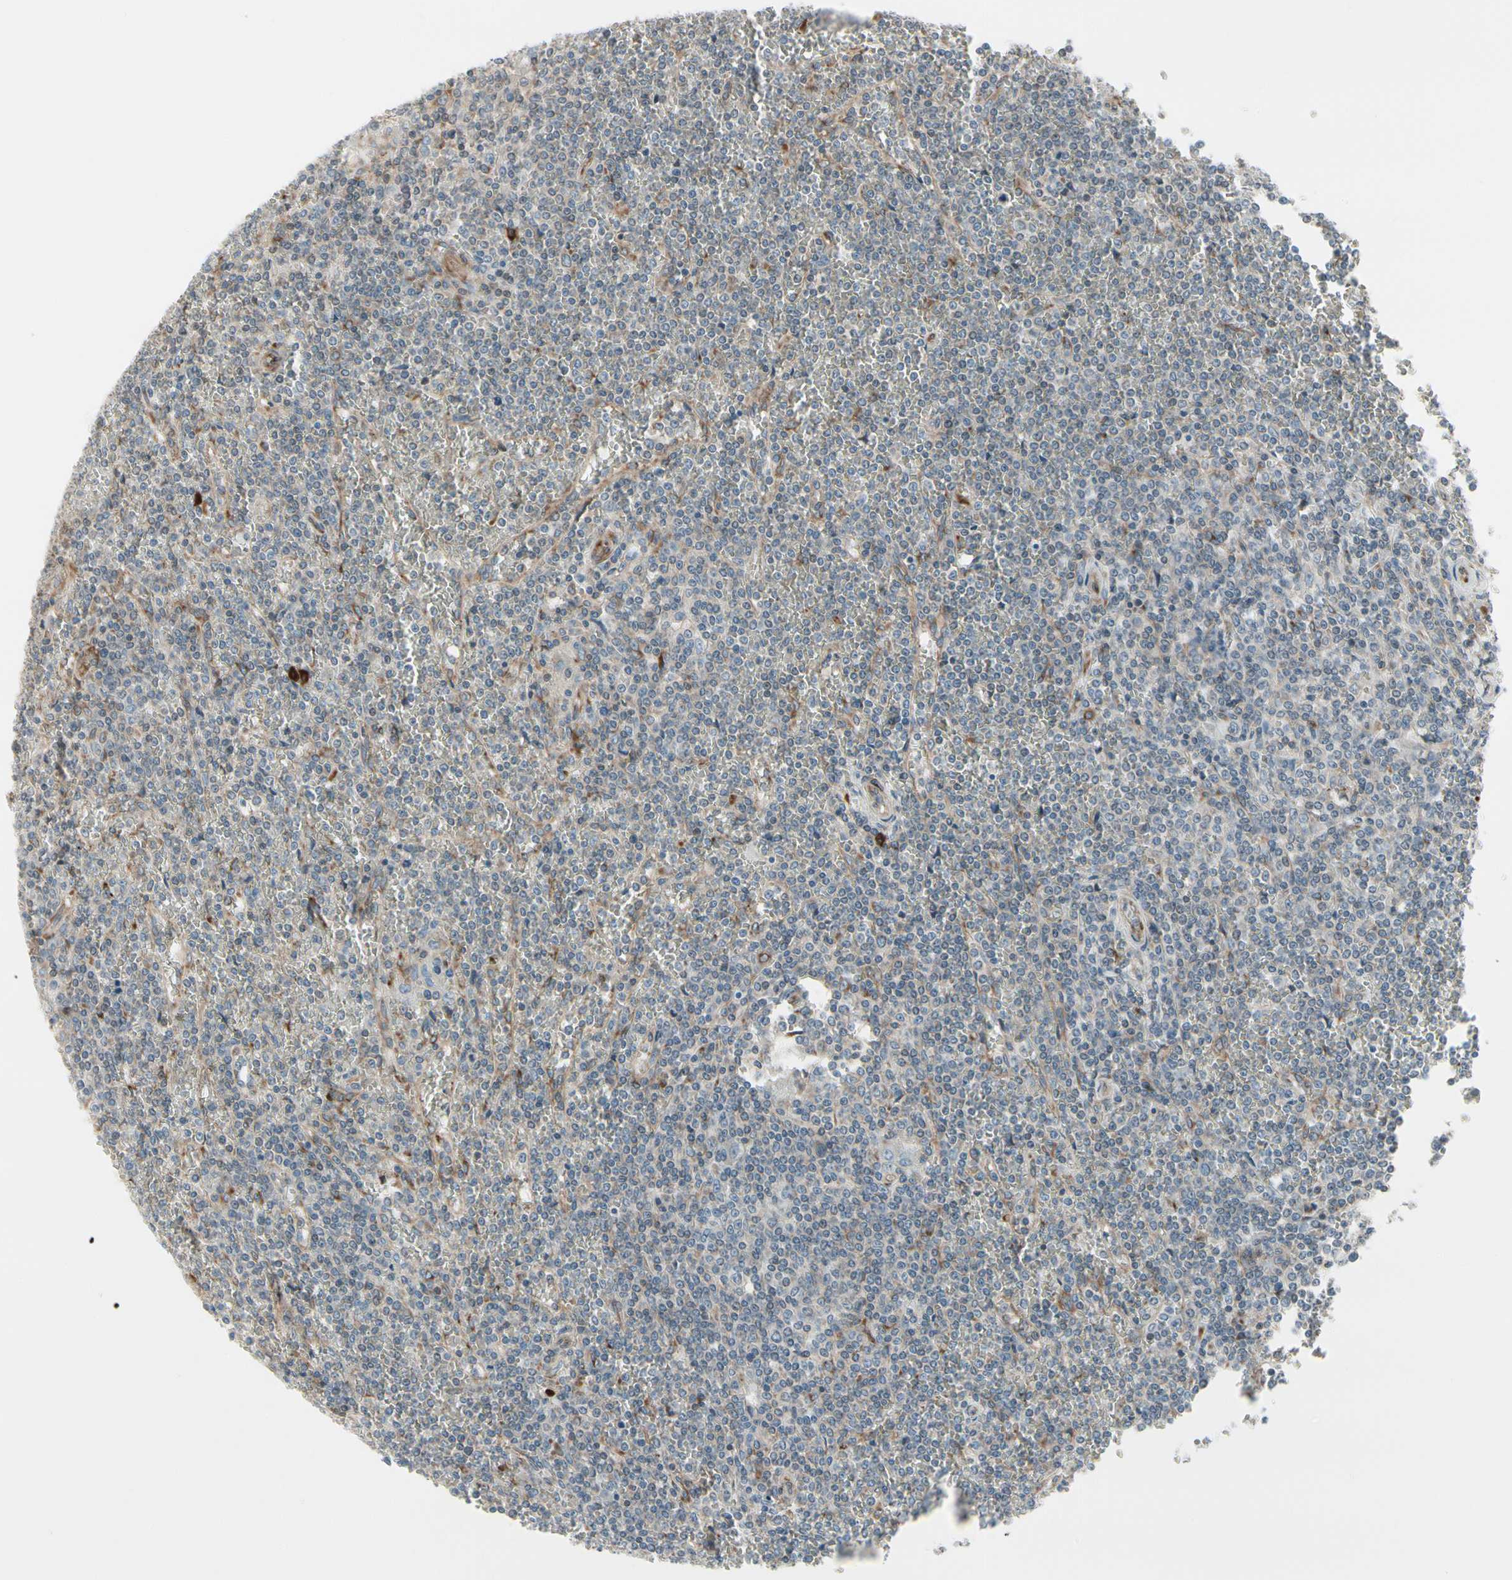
{"staining": {"intensity": "weak", "quantity": ">75%", "location": "cytoplasmic/membranous"}, "tissue": "lymphoma", "cell_type": "Tumor cells", "image_type": "cancer", "snomed": [{"axis": "morphology", "description": "Malignant lymphoma, non-Hodgkin's type, Low grade"}, {"axis": "topography", "description": "Spleen"}], "caption": "Lymphoma stained for a protein (brown) demonstrates weak cytoplasmic/membranous positive positivity in about >75% of tumor cells.", "gene": "FNDC3A", "patient": {"sex": "female", "age": 19}}